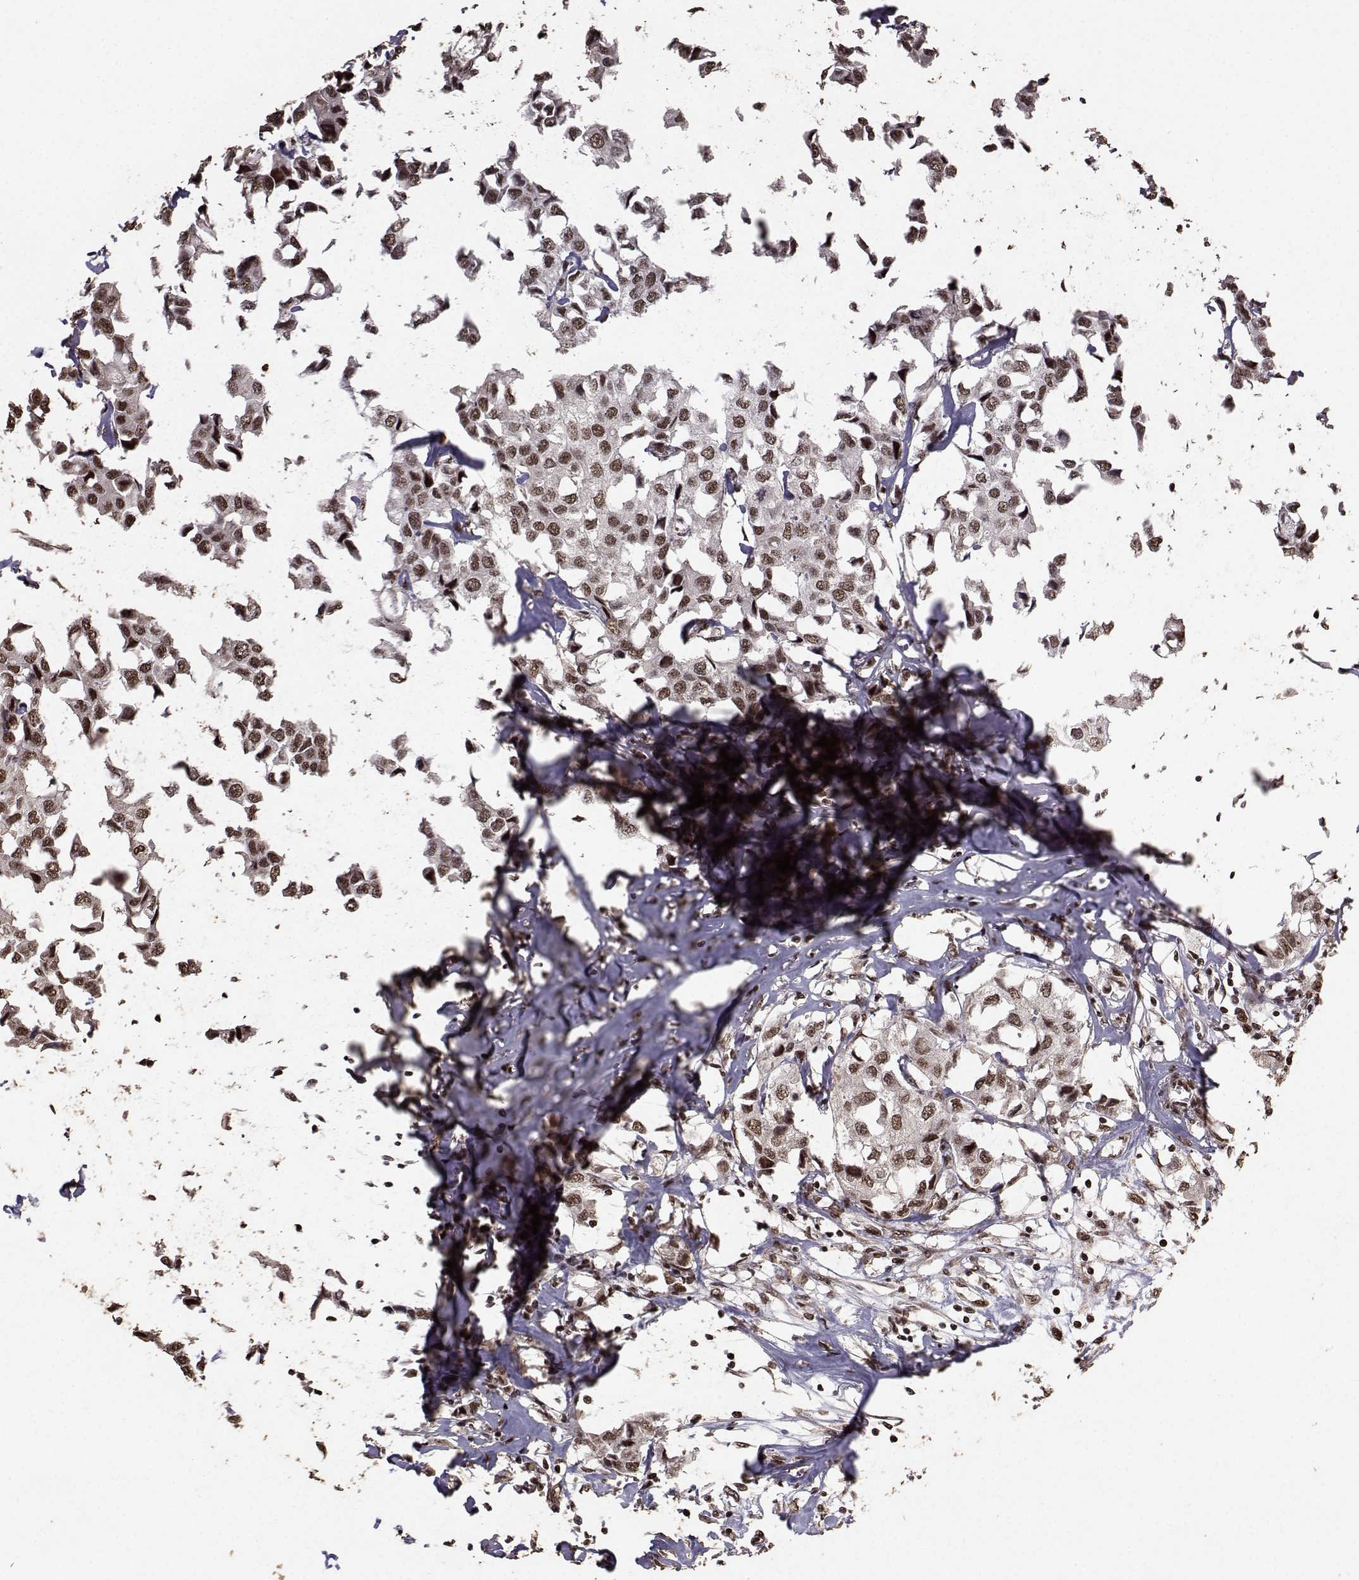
{"staining": {"intensity": "strong", "quantity": ">75%", "location": "cytoplasmic/membranous,nuclear"}, "tissue": "breast cancer", "cell_type": "Tumor cells", "image_type": "cancer", "snomed": [{"axis": "morphology", "description": "Duct carcinoma"}, {"axis": "topography", "description": "Breast"}], "caption": "IHC of human breast cancer exhibits high levels of strong cytoplasmic/membranous and nuclear positivity in about >75% of tumor cells.", "gene": "SF1", "patient": {"sex": "female", "age": 80}}